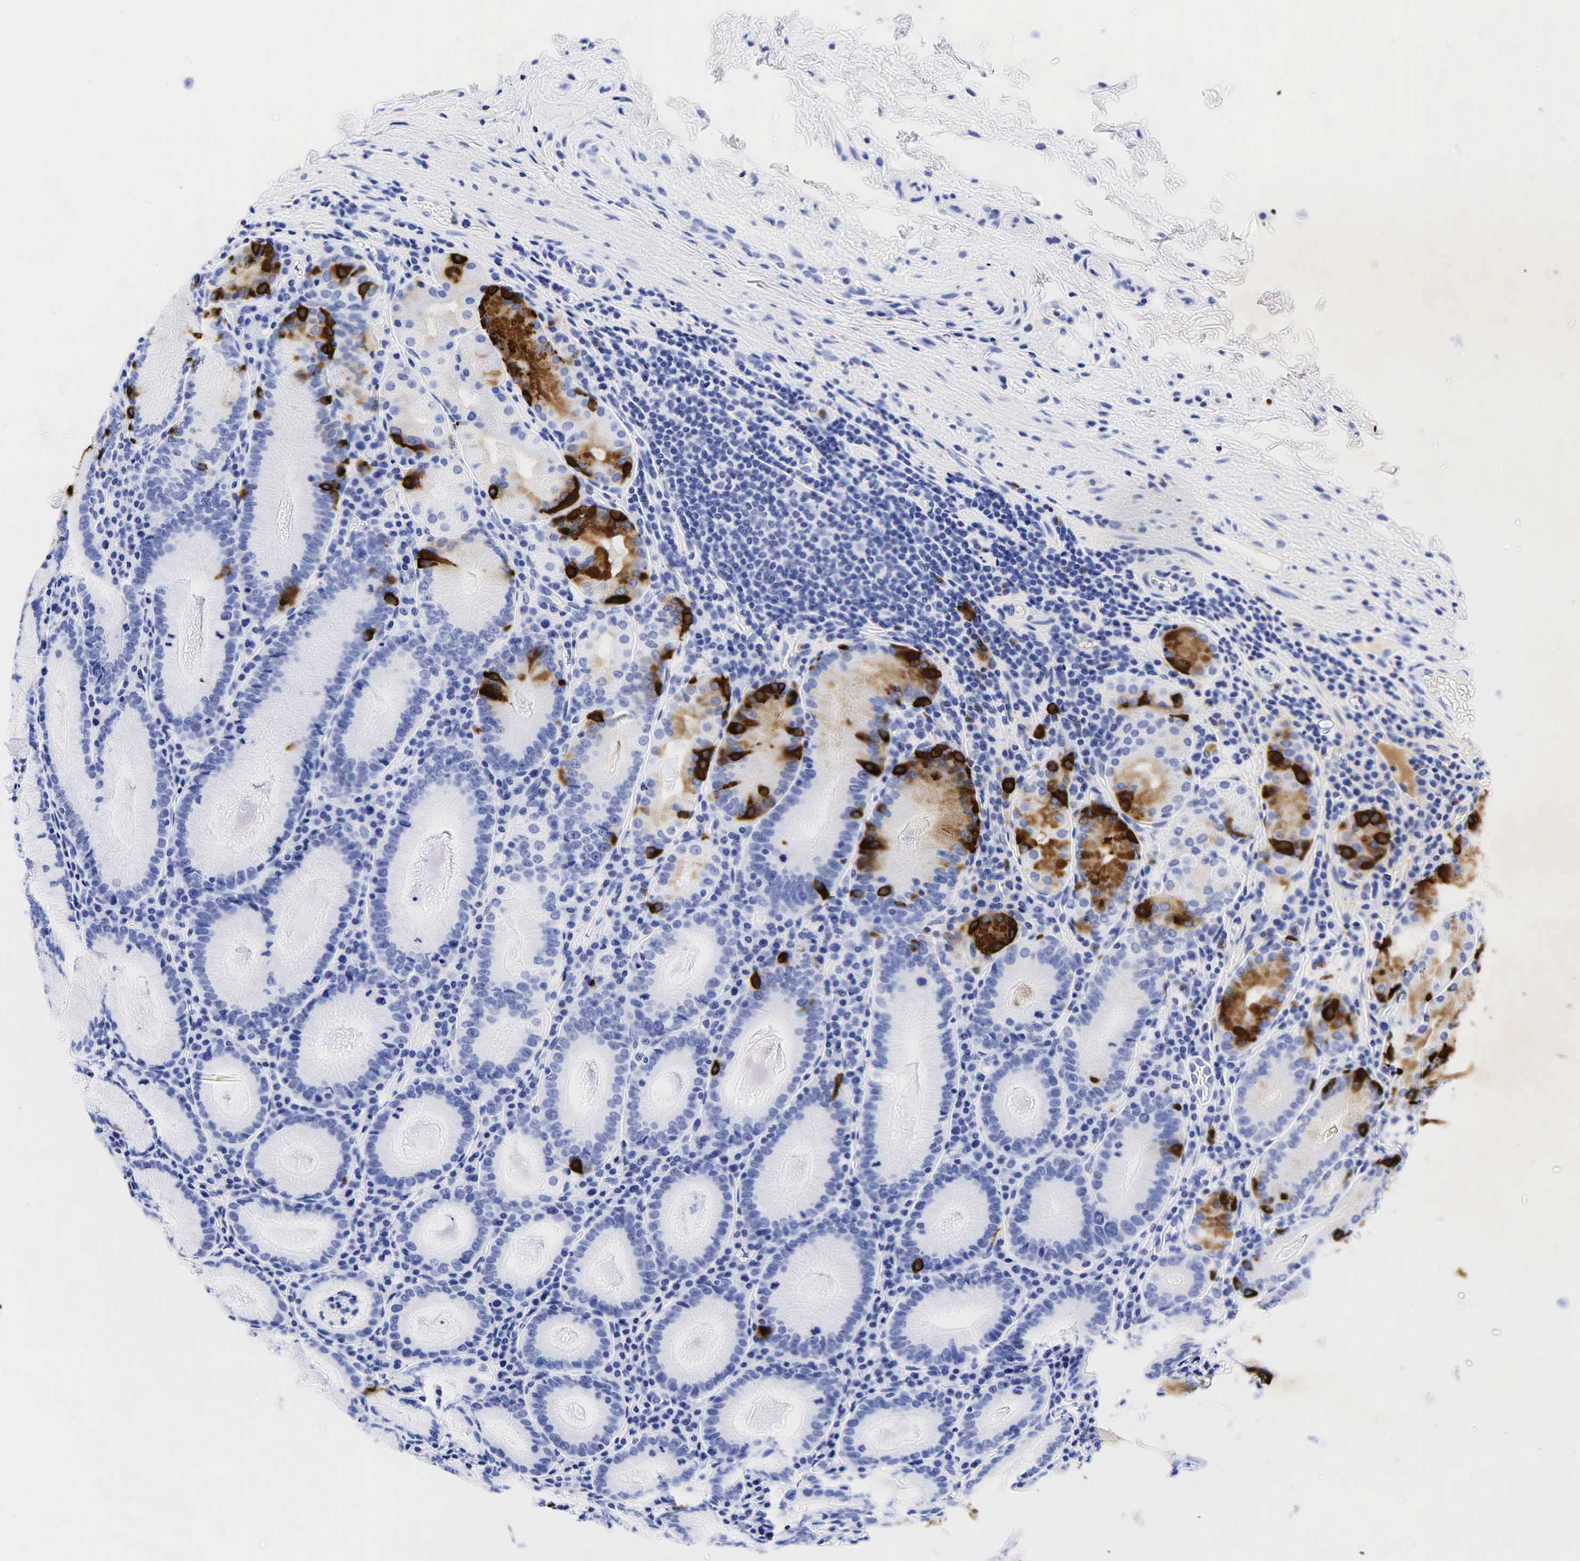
{"staining": {"intensity": "strong", "quantity": "<25%", "location": "cytoplasmic/membranous"}, "tissue": "stomach", "cell_type": "Glandular cells", "image_type": "normal", "snomed": [{"axis": "morphology", "description": "Normal tissue, NOS"}, {"axis": "topography", "description": "Stomach, lower"}], "caption": "Immunohistochemistry of unremarkable stomach demonstrates medium levels of strong cytoplasmic/membranous expression in about <25% of glandular cells.", "gene": "CHGA", "patient": {"sex": "female", "age": 43}}